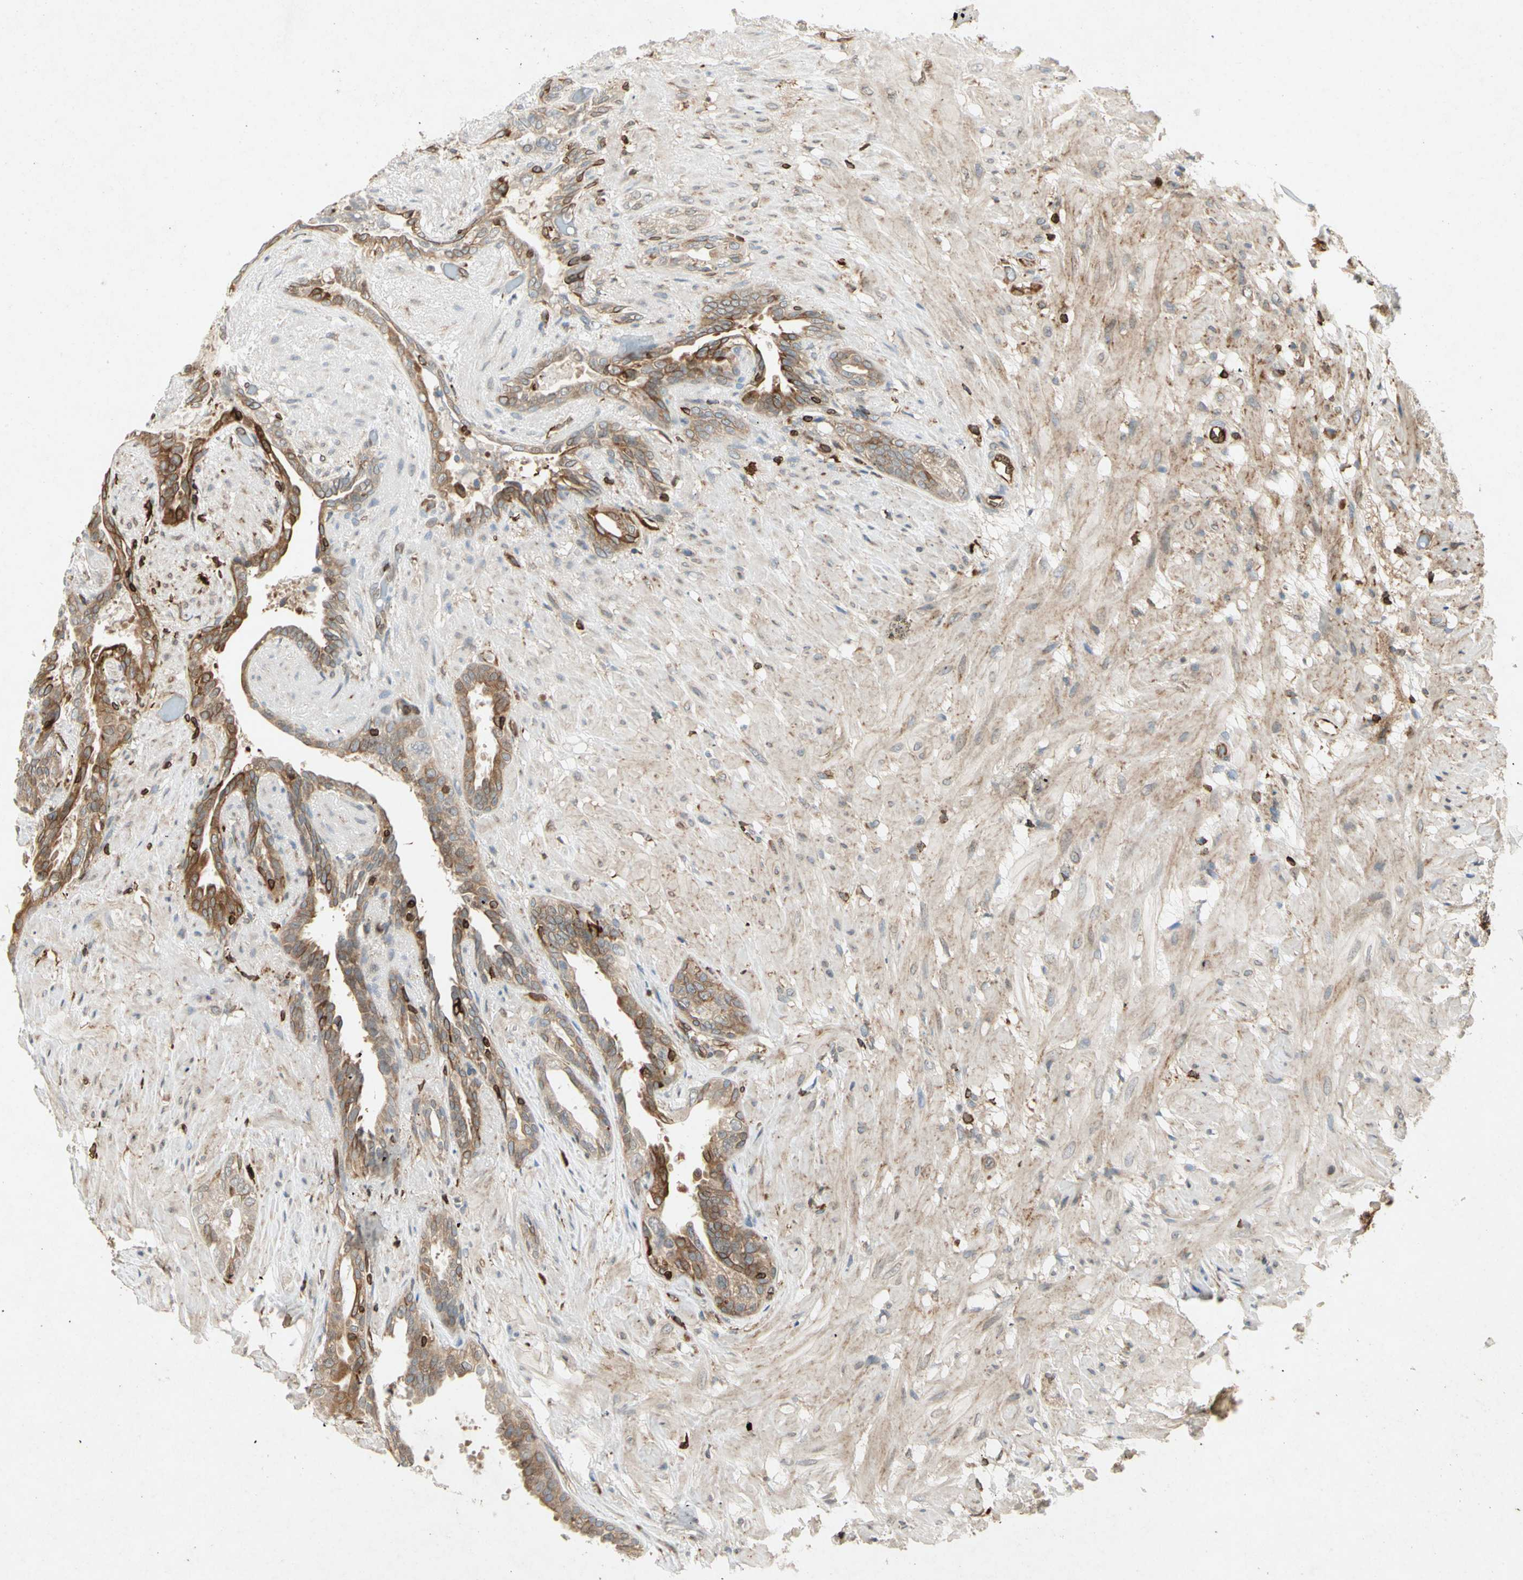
{"staining": {"intensity": "moderate", "quantity": "25%-75%", "location": "cytoplasmic/membranous"}, "tissue": "seminal vesicle", "cell_type": "Glandular cells", "image_type": "normal", "snomed": [{"axis": "morphology", "description": "Normal tissue, NOS"}, {"axis": "topography", "description": "Seminal veicle"}], "caption": "Immunohistochemical staining of unremarkable human seminal vesicle shows 25%-75% levels of moderate cytoplasmic/membranous protein expression in approximately 25%-75% of glandular cells.", "gene": "TAPBP", "patient": {"sex": "male", "age": 61}}